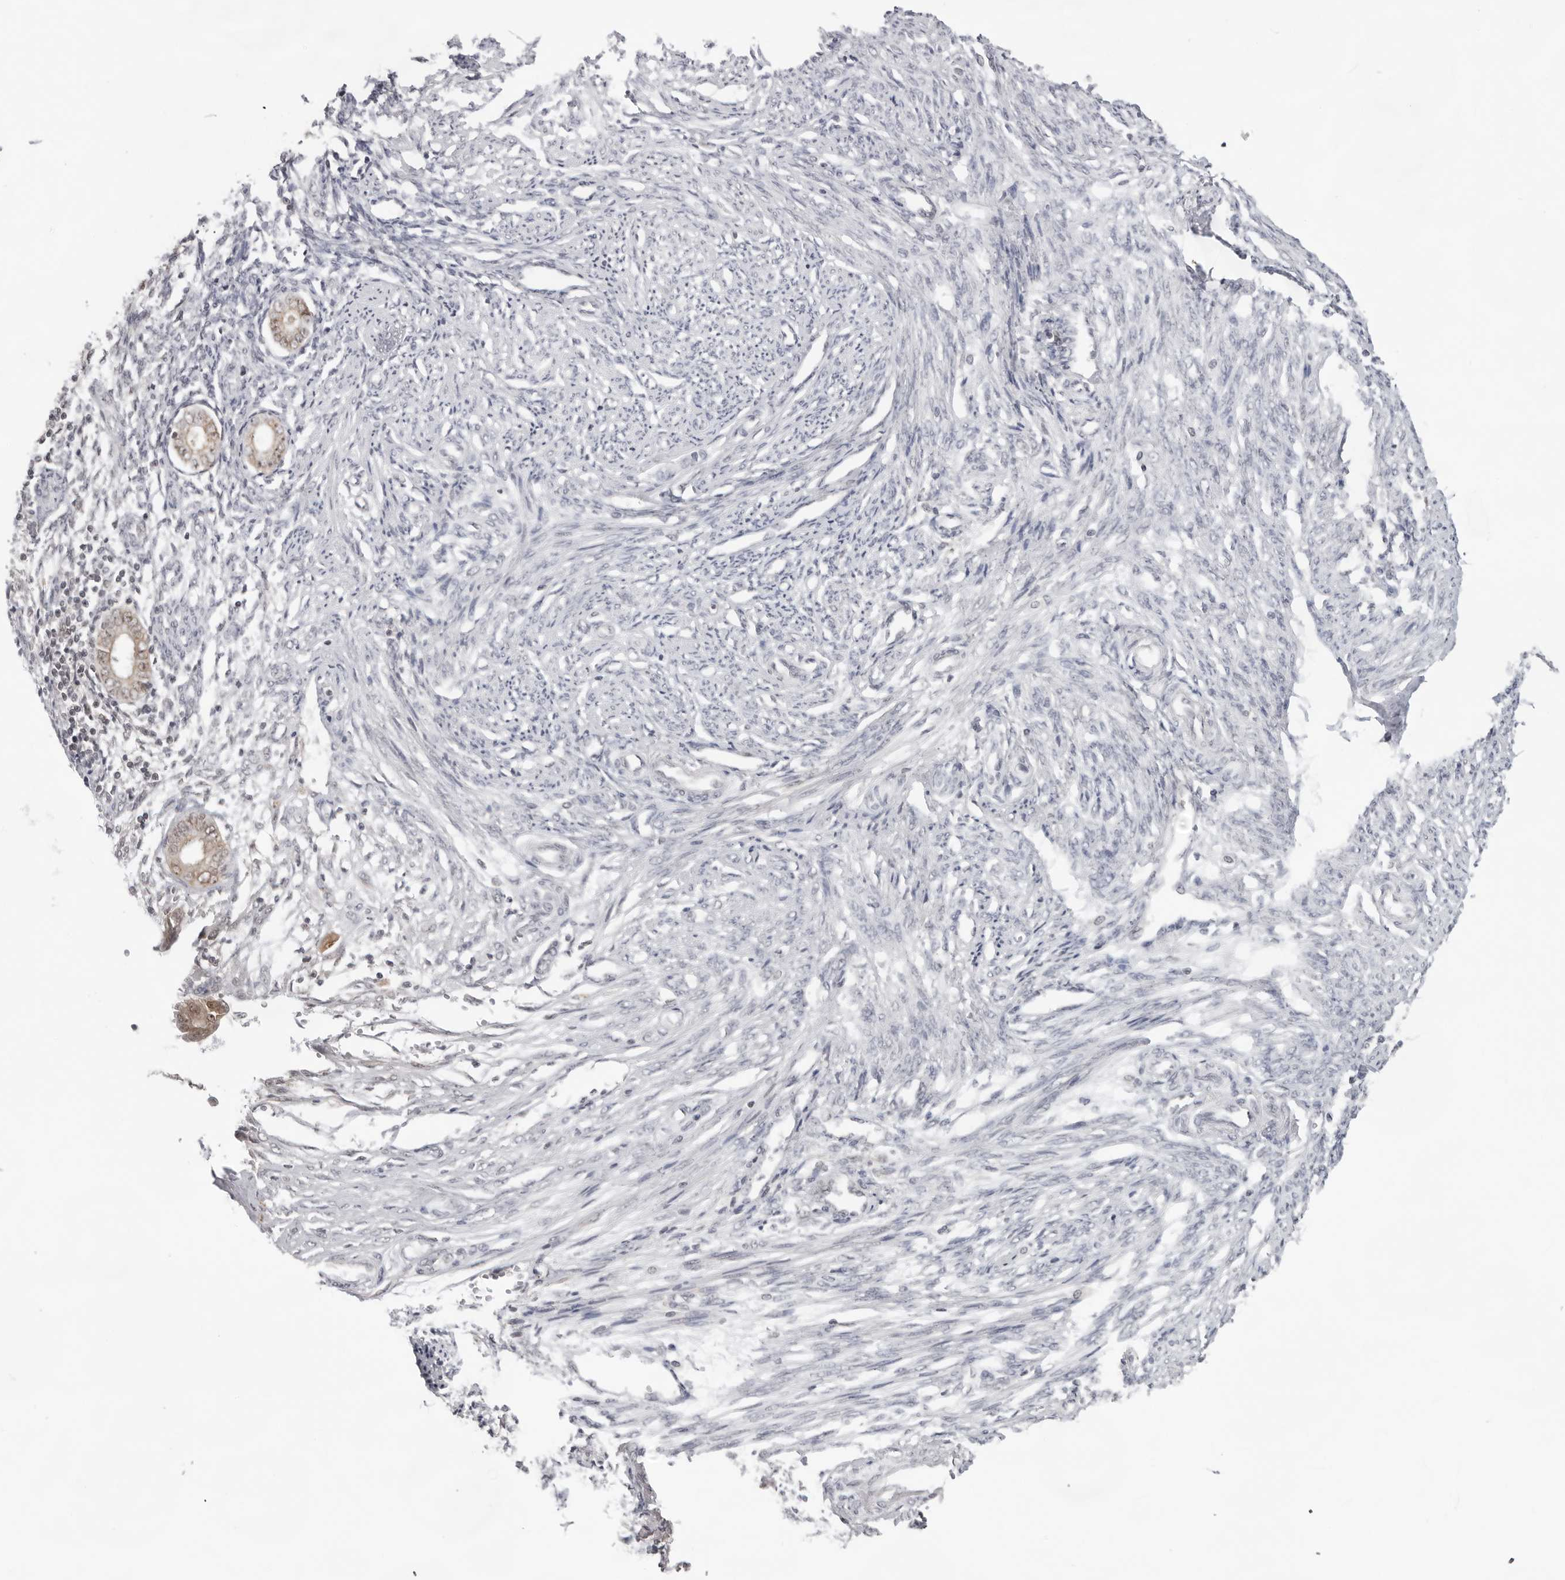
{"staining": {"intensity": "negative", "quantity": "none", "location": "none"}, "tissue": "endometrium", "cell_type": "Cells in endometrial stroma", "image_type": "normal", "snomed": [{"axis": "morphology", "description": "Normal tissue, NOS"}, {"axis": "topography", "description": "Endometrium"}], "caption": "Immunohistochemistry (IHC) histopathology image of normal endometrium: human endometrium stained with DAB (3,3'-diaminobenzidine) displays no significant protein staining in cells in endometrial stroma.", "gene": "EXOSC10", "patient": {"sex": "female", "age": 56}}